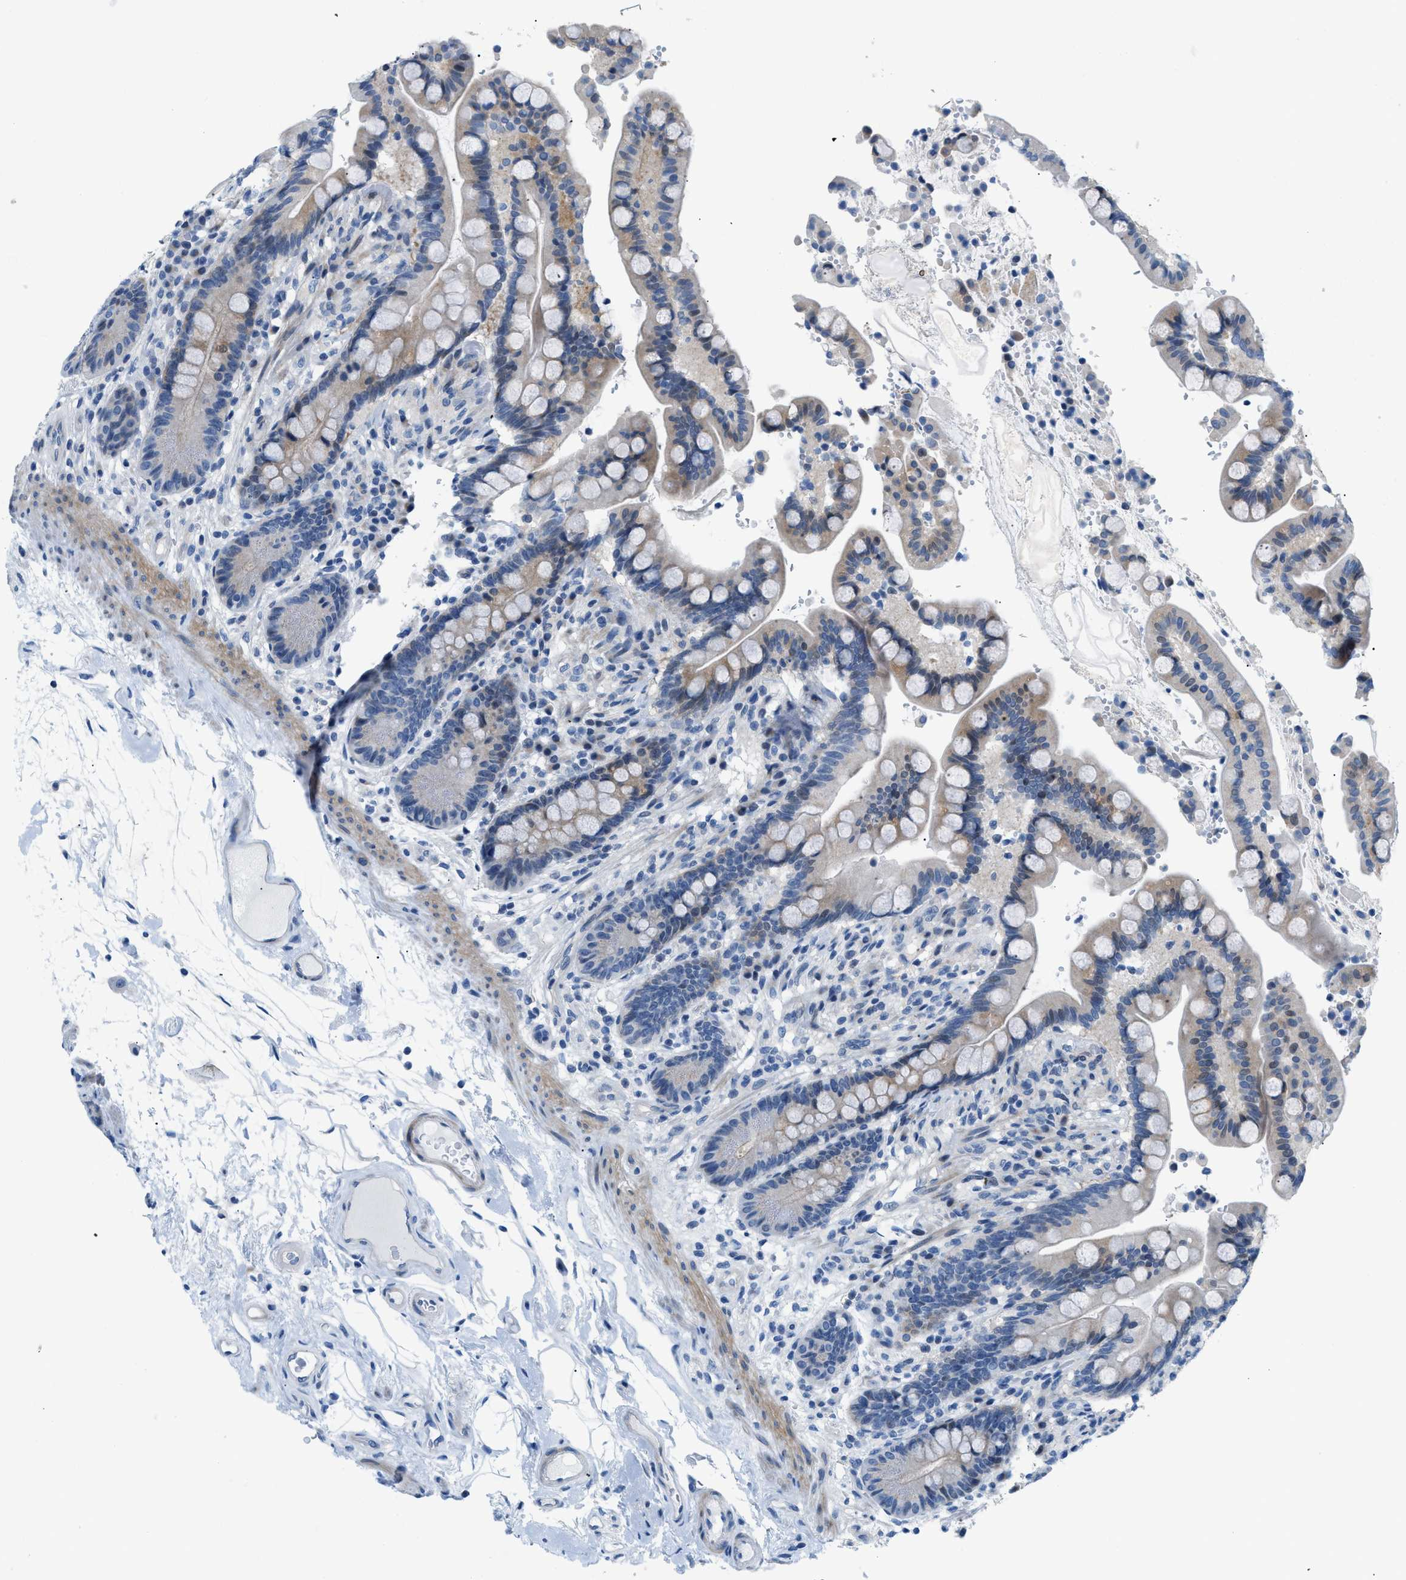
{"staining": {"intensity": "weak", "quantity": "<25%", "location": "cytoplasmic/membranous"}, "tissue": "colon", "cell_type": "Endothelial cells", "image_type": "normal", "snomed": [{"axis": "morphology", "description": "Normal tissue, NOS"}, {"axis": "topography", "description": "Colon"}], "caption": "Protein analysis of unremarkable colon displays no significant positivity in endothelial cells.", "gene": "FDCSP", "patient": {"sex": "male", "age": 73}}